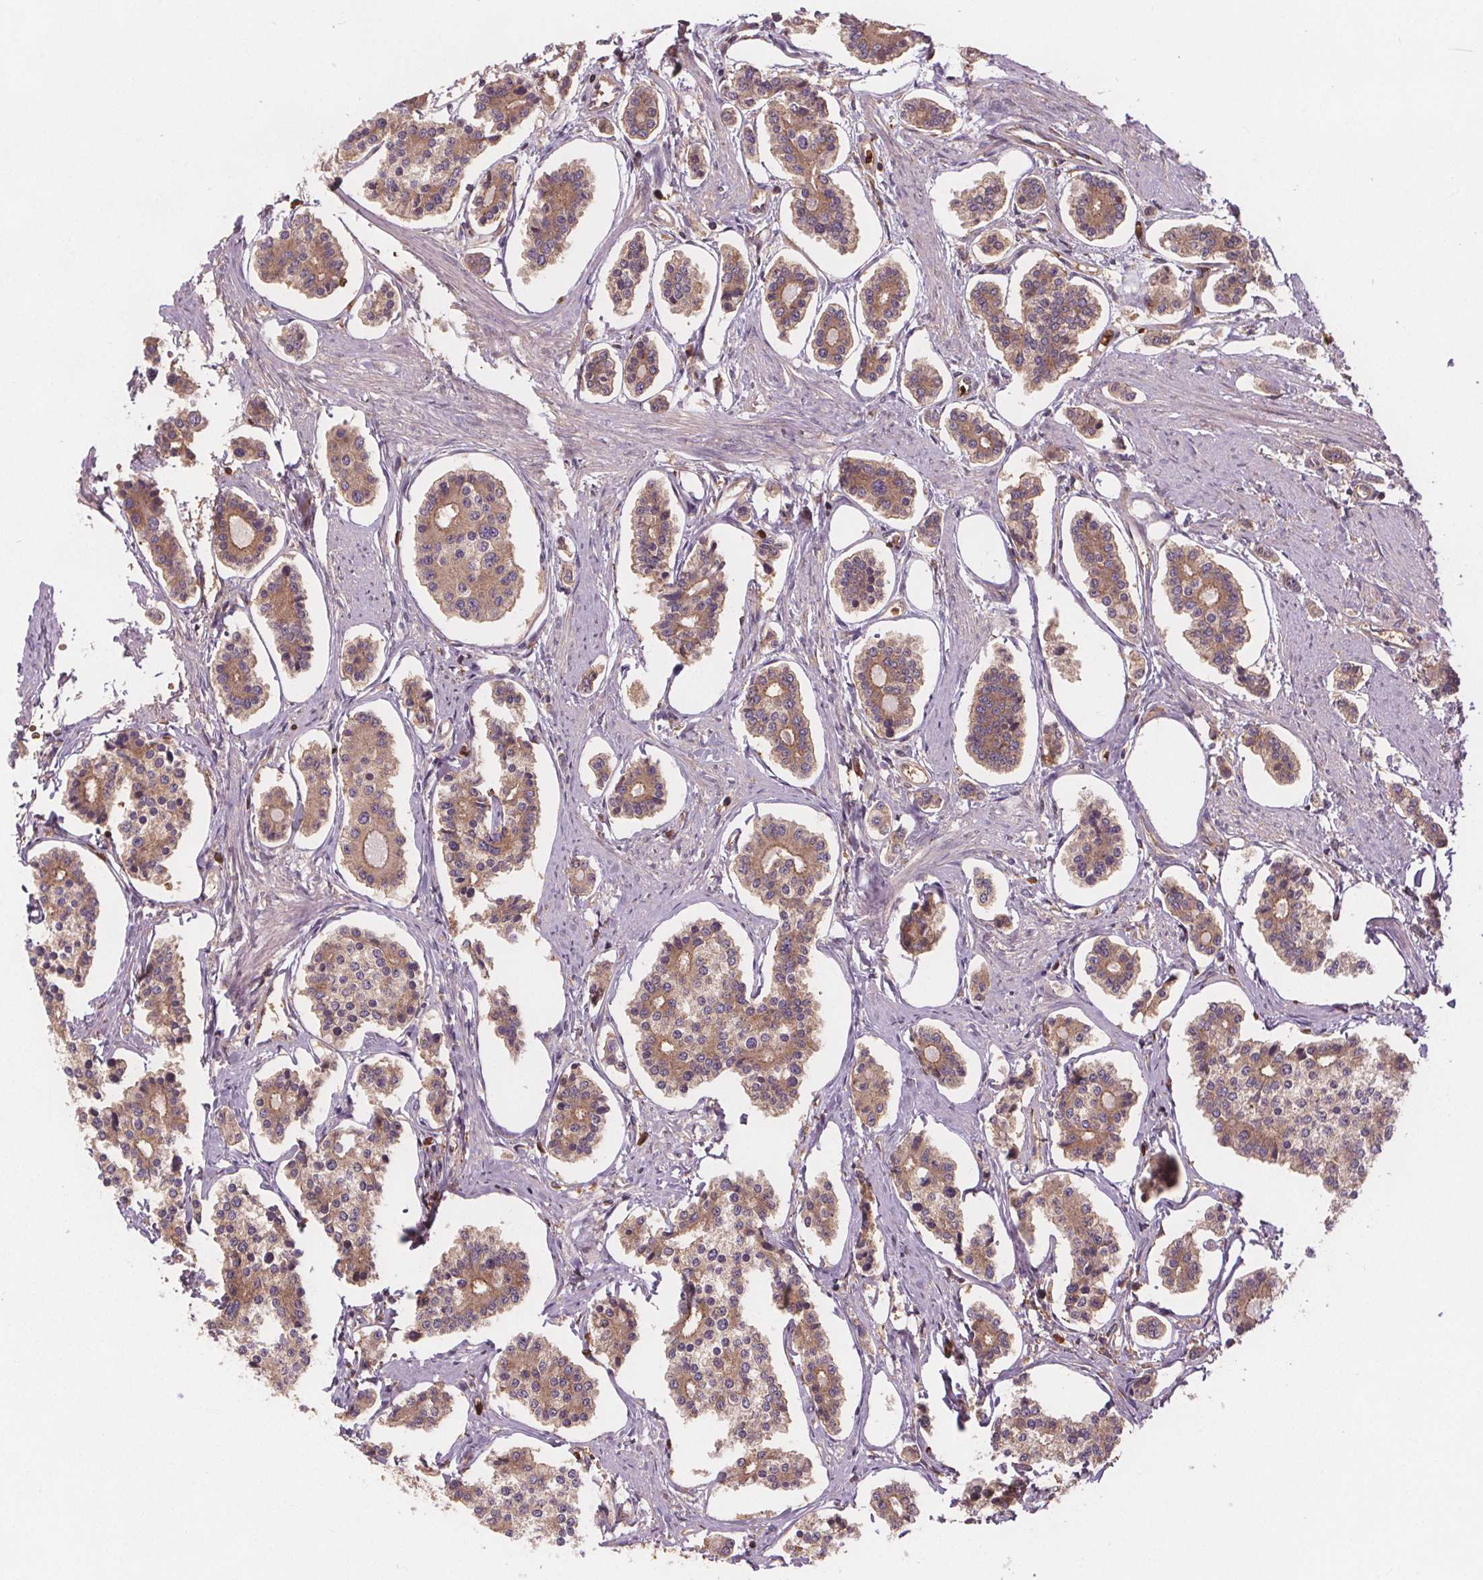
{"staining": {"intensity": "moderate", "quantity": "25%-75%", "location": "cytoplasmic/membranous"}, "tissue": "carcinoid", "cell_type": "Tumor cells", "image_type": "cancer", "snomed": [{"axis": "morphology", "description": "Carcinoid, malignant, NOS"}, {"axis": "topography", "description": "Small intestine"}], "caption": "Protein staining displays moderate cytoplasmic/membranous staining in approximately 25%-75% of tumor cells in malignant carcinoid. (brown staining indicates protein expression, while blue staining denotes nuclei).", "gene": "EIF3D", "patient": {"sex": "female", "age": 65}}